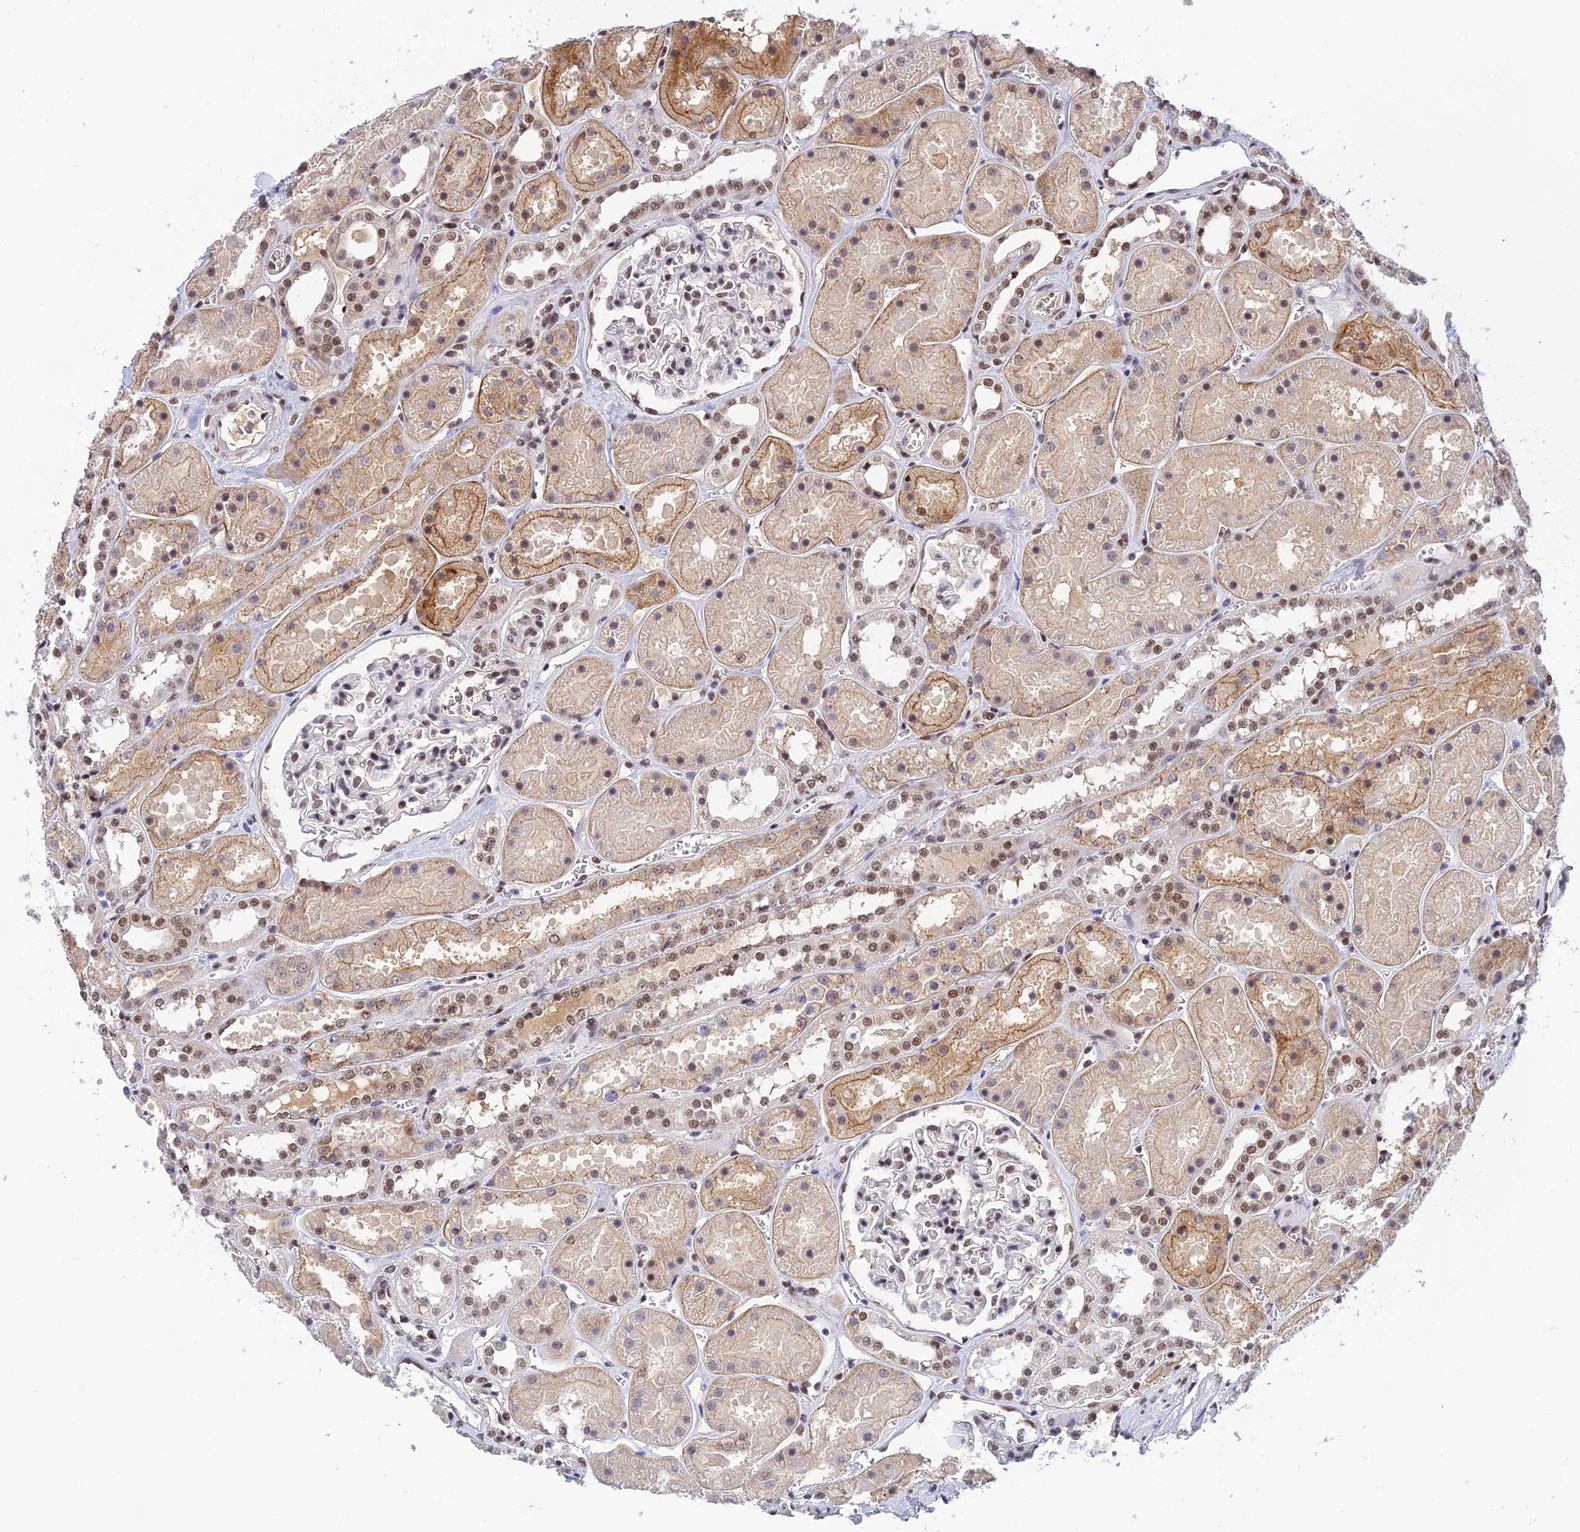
{"staining": {"intensity": "weak", "quantity": "25%-75%", "location": "nuclear"}, "tissue": "kidney", "cell_type": "Cells in glomeruli", "image_type": "normal", "snomed": [{"axis": "morphology", "description": "Normal tissue, NOS"}, {"axis": "topography", "description": "Kidney"}], "caption": "This is a photomicrograph of IHC staining of benign kidney, which shows weak positivity in the nuclear of cells in glomeruli.", "gene": "THAP11", "patient": {"sex": "female", "age": 41}}